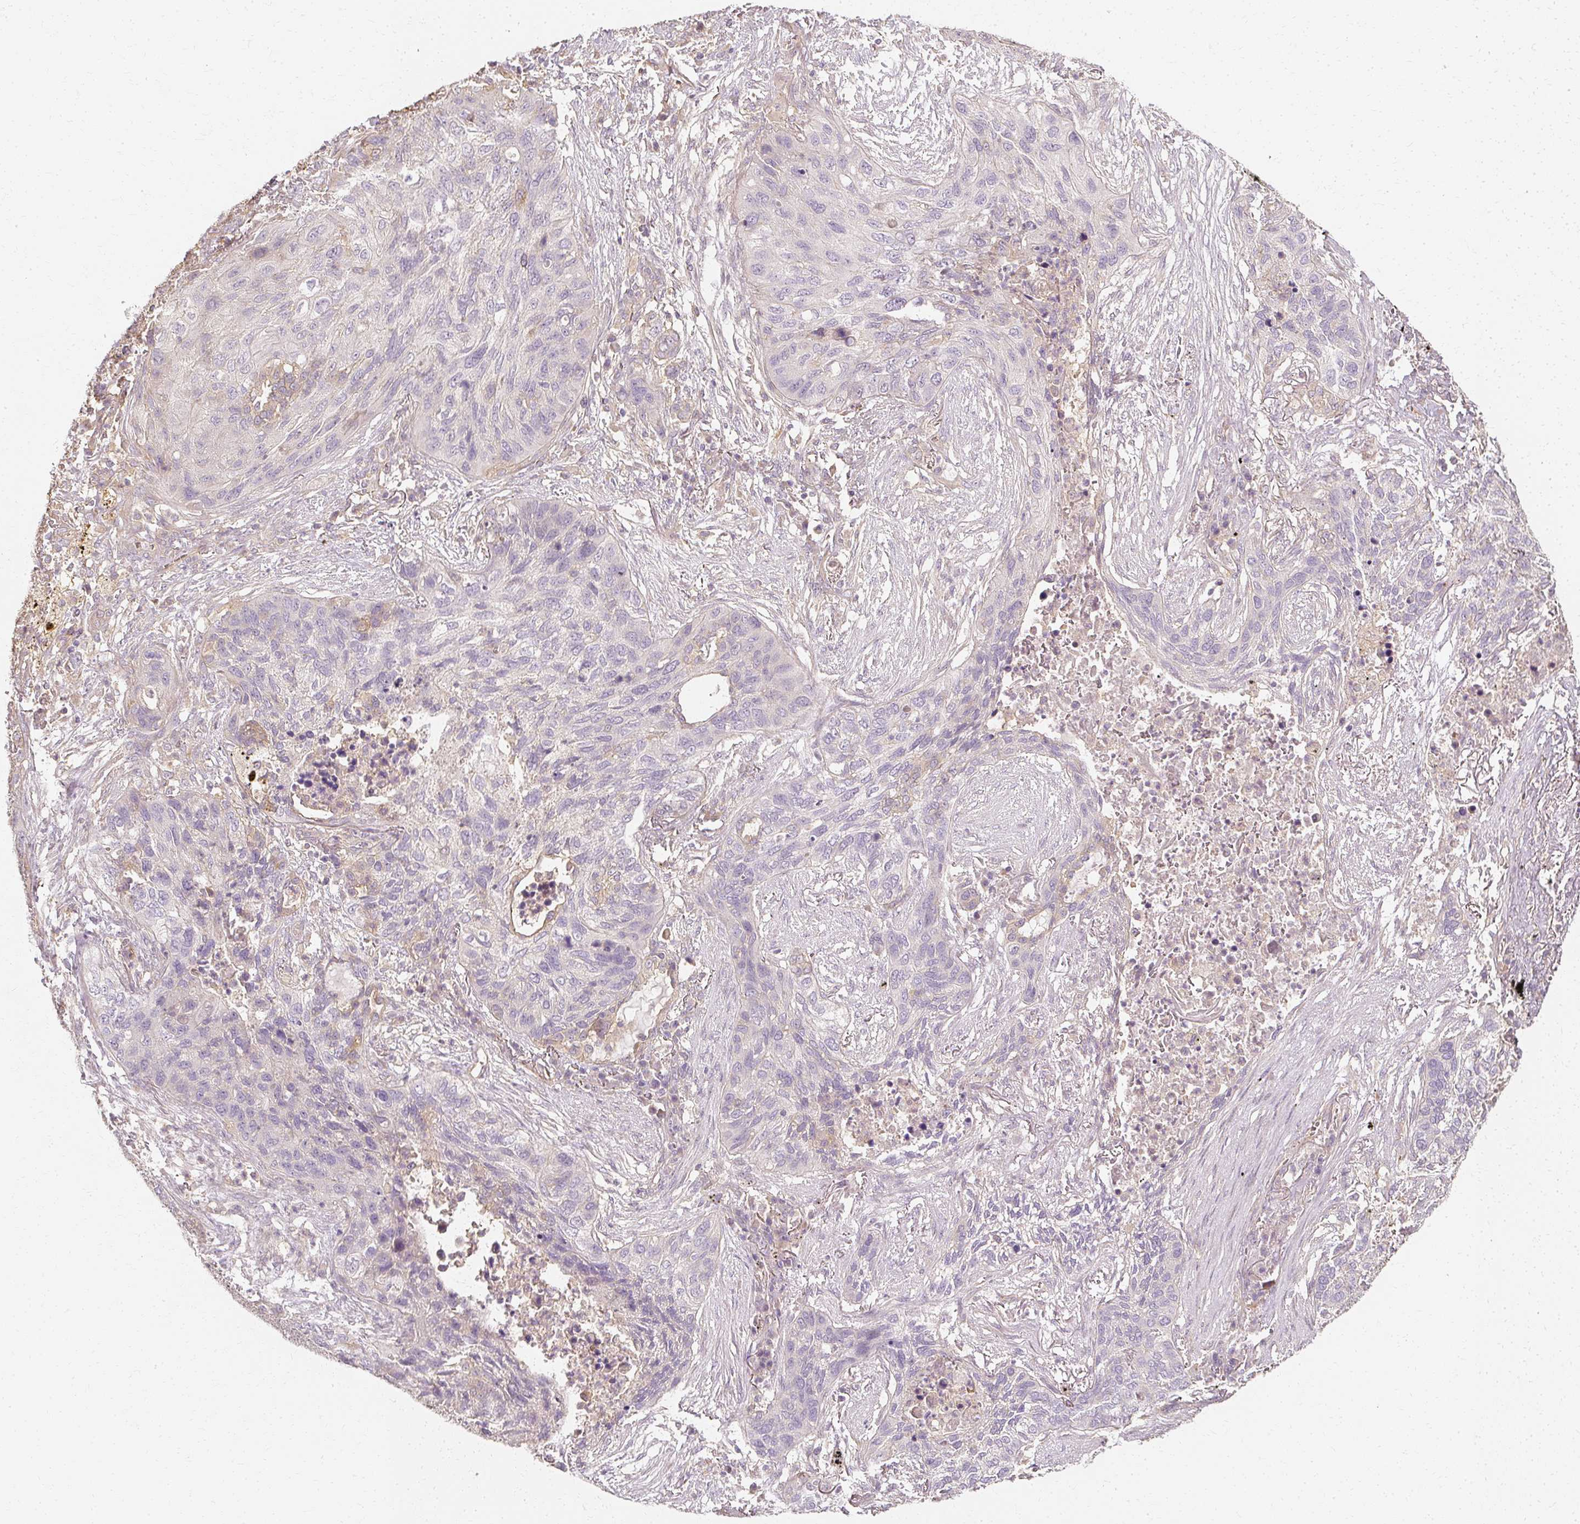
{"staining": {"intensity": "negative", "quantity": "none", "location": "none"}, "tissue": "lung cancer", "cell_type": "Tumor cells", "image_type": "cancer", "snomed": [{"axis": "morphology", "description": "Squamous cell carcinoma, NOS"}, {"axis": "topography", "description": "Lung"}], "caption": "IHC image of neoplastic tissue: squamous cell carcinoma (lung) stained with DAB (3,3'-diaminobenzidine) exhibits no significant protein staining in tumor cells.", "gene": "GNAQ", "patient": {"sex": "female", "age": 63}}